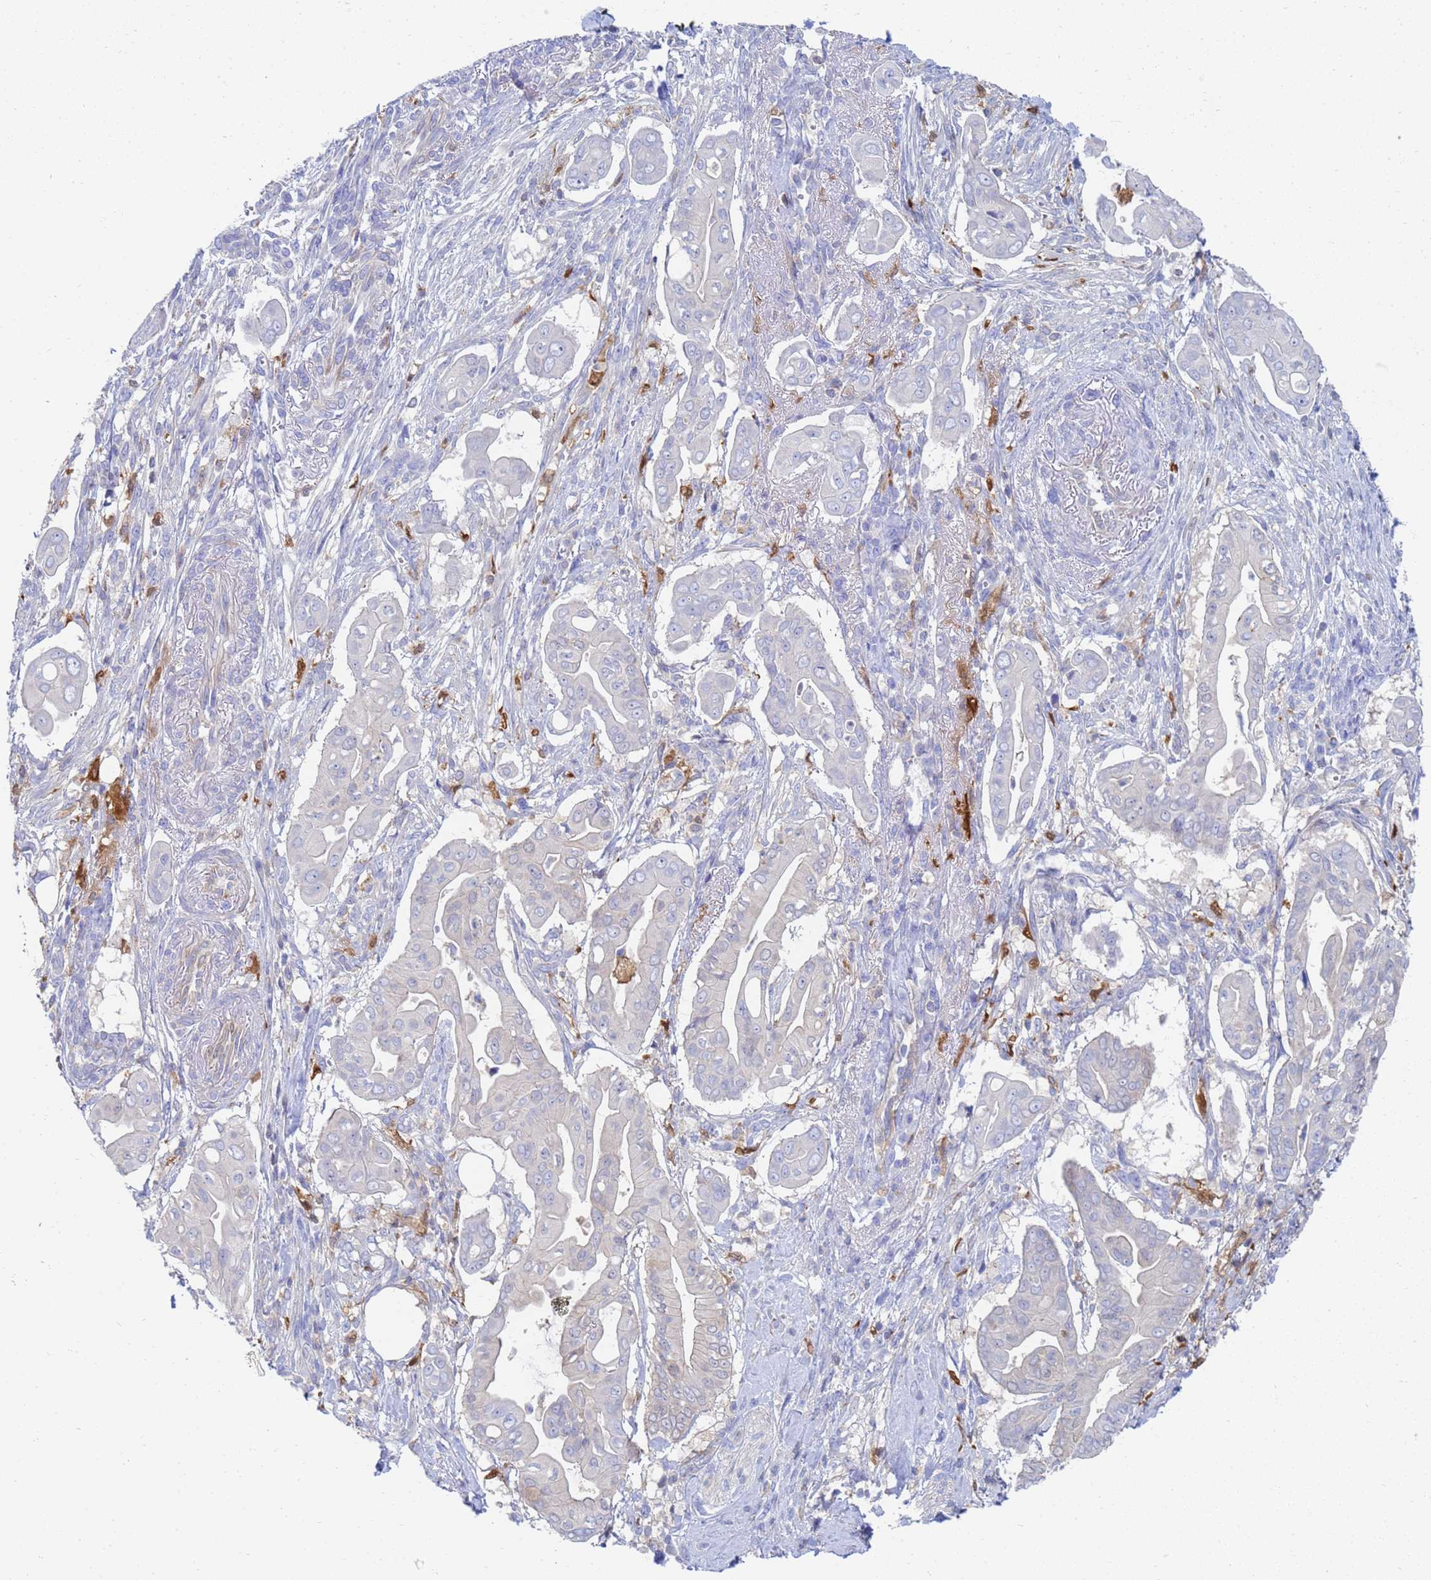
{"staining": {"intensity": "negative", "quantity": "none", "location": "none"}, "tissue": "pancreatic cancer", "cell_type": "Tumor cells", "image_type": "cancer", "snomed": [{"axis": "morphology", "description": "Adenocarcinoma, NOS"}, {"axis": "topography", "description": "Pancreas"}], "caption": "This is an IHC histopathology image of human pancreatic cancer (adenocarcinoma). There is no positivity in tumor cells.", "gene": "GCHFR", "patient": {"sex": "male", "age": 71}}